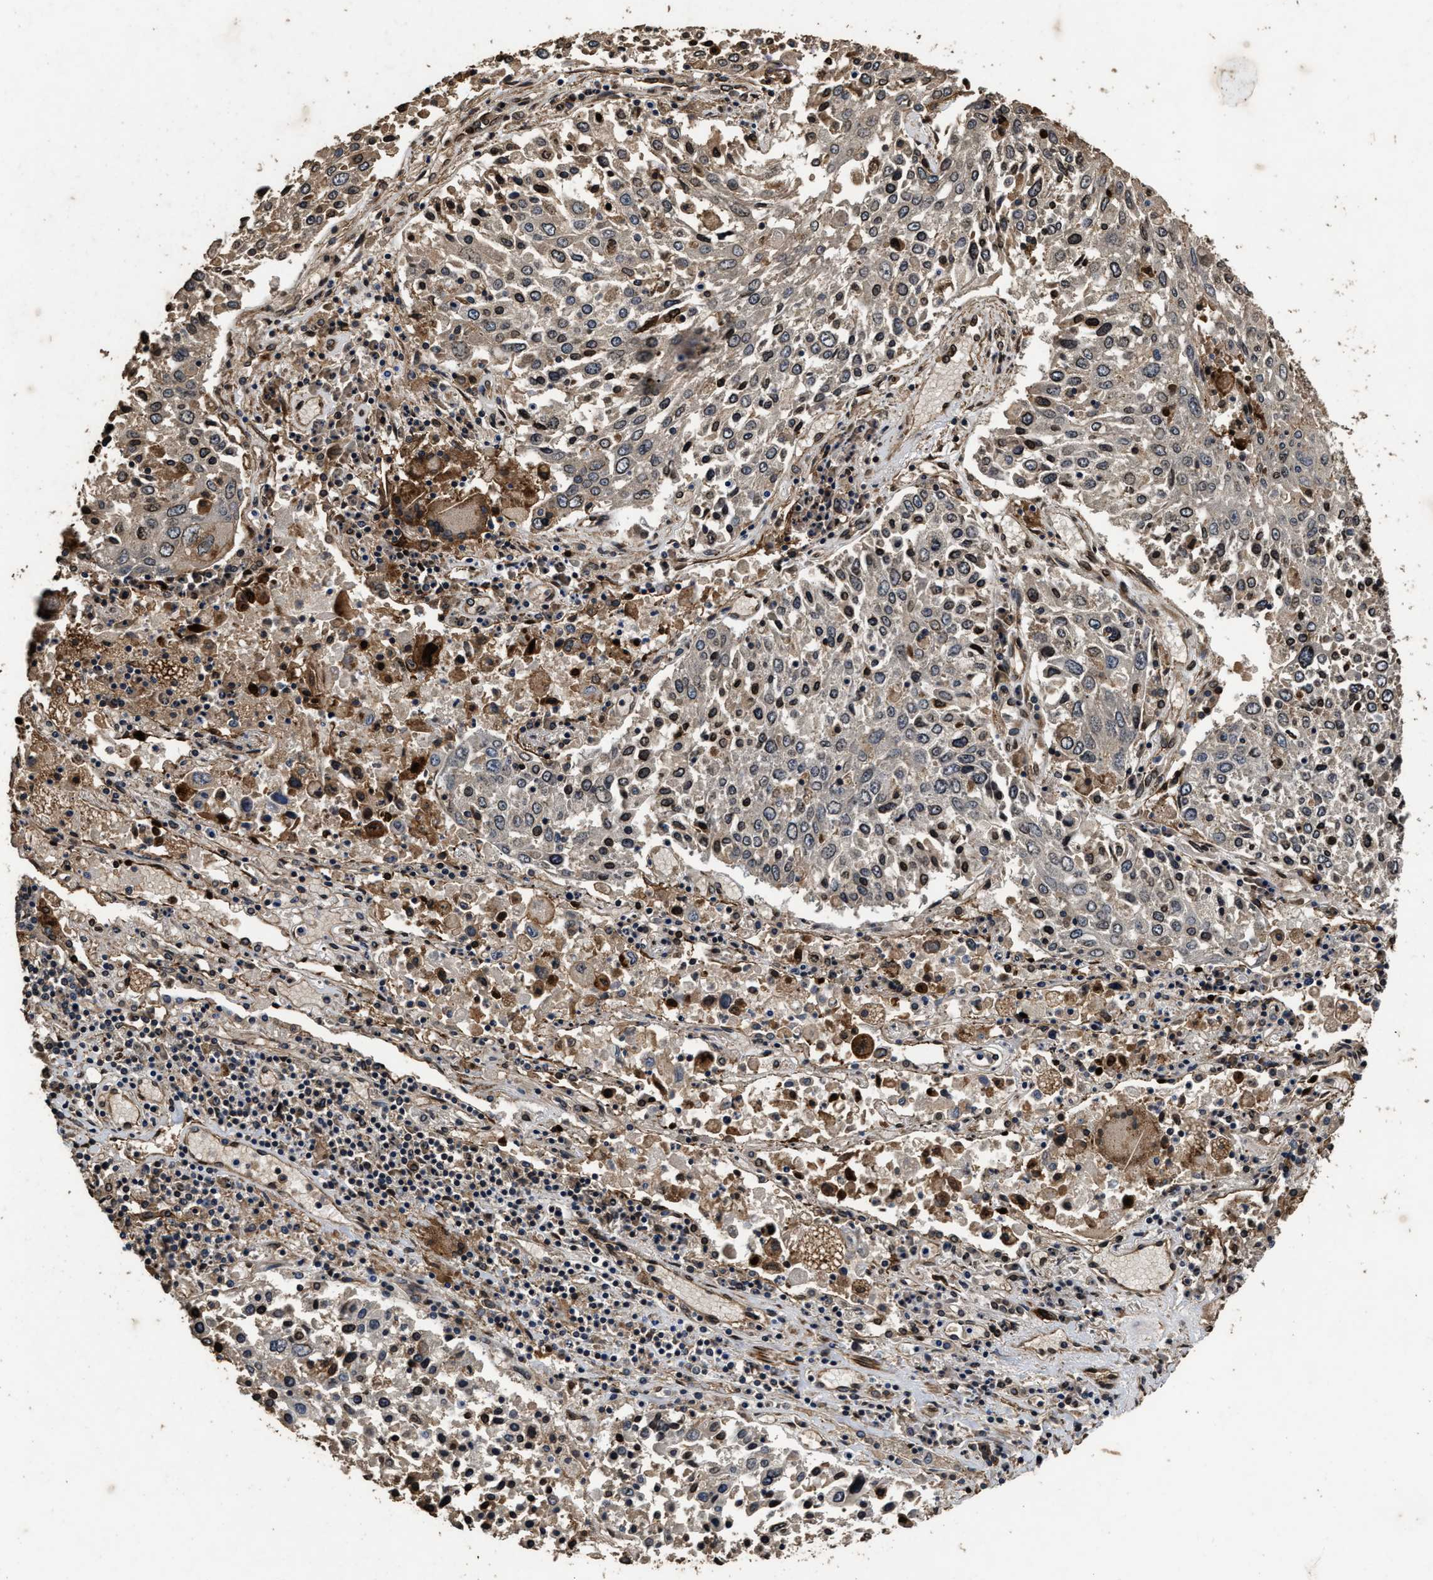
{"staining": {"intensity": "moderate", "quantity": "<25%", "location": "cytoplasmic/membranous,nuclear"}, "tissue": "lung cancer", "cell_type": "Tumor cells", "image_type": "cancer", "snomed": [{"axis": "morphology", "description": "Squamous cell carcinoma, NOS"}, {"axis": "topography", "description": "Lung"}], "caption": "Immunohistochemistry (IHC) micrograph of lung cancer stained for a protein (brown), which reveals low levels of moderate cytoplasmic/membranous and nuclear positivity in approximately <25% of tumor cells.", "gene": "ACCS", "patient": {"sex": "male", "age": 65}}